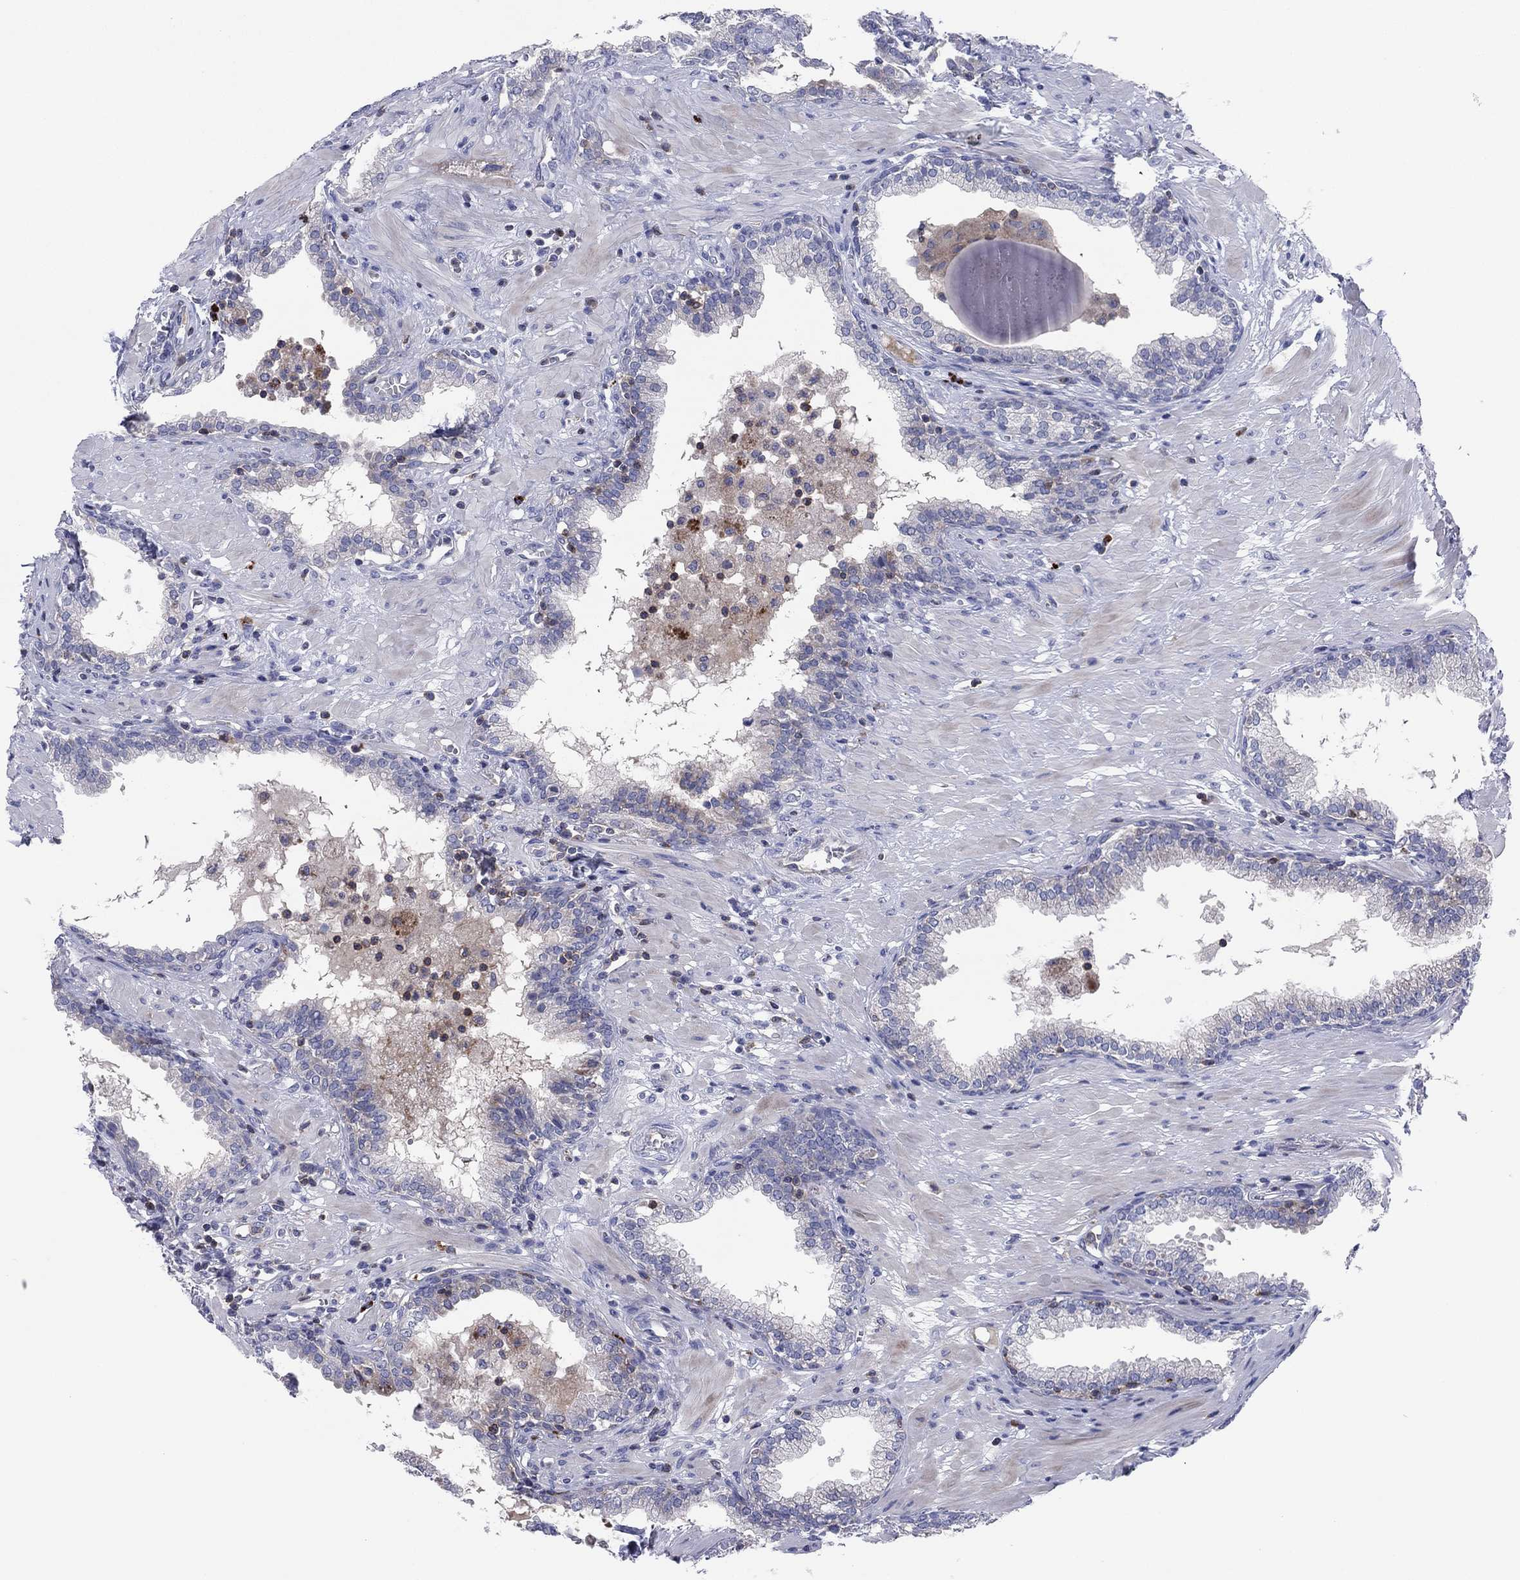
{"staining": {"intensity": "negative", "quantity": "none", "location": "none"}, "tissue": "prostate", "cell_type": "Glandular cells", "image_type": "normal", "snomed": [{"axis": "morphology", "description": "Normal tissue, NOS"}, {"axis": "topography", "description": "Prostate"}], "caption": "High power microscopy photomicrograph of an immunohistochemistry (IHC) histopathology image of unremarkable prostate, revealing no significant expression in glandular cells. The staining is performed using DAB brown chromogen with nuclei counter-stained in using hematoxylin.", "gene": "PVR", "patient": {"sex": "male", "age": 64}}